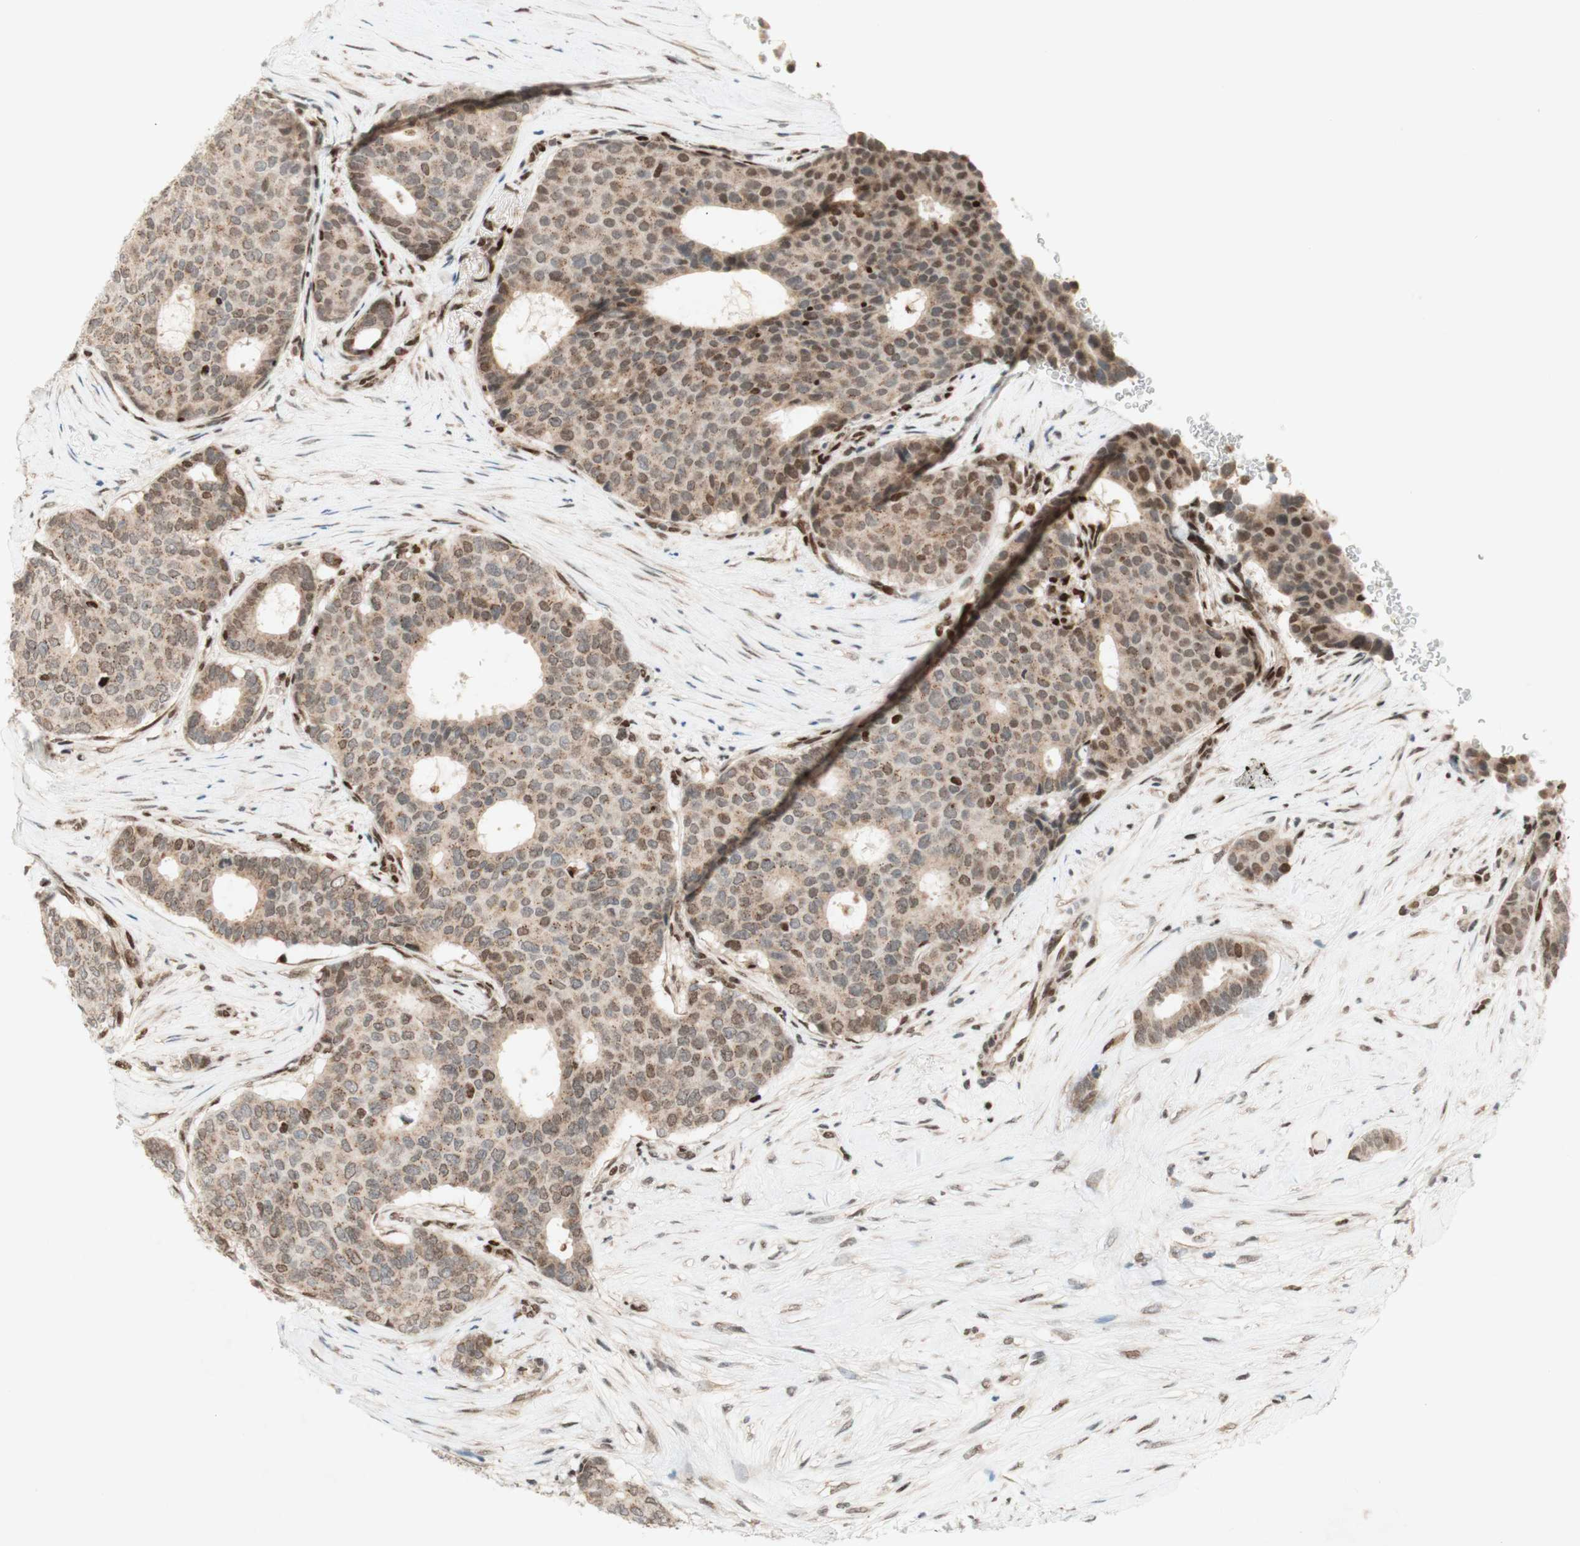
{"staining": {"intensity": "weak", "quantity": ">75%", "location": "cytoplasmic/membranous,nuclear"}, "tissue": "breast cancer", "cell_type": "Tumor cells", "image_type": "cancer", "snomed": [{"axis": "morphology", "description": "Duct carcinoma"}, {"axis": "topography", "description": "Breast"}], "caption": "A brown stain highlights weak cytoplasmic/membranous and nuclear staining of a protein in human intraductal carcinoma (breast) tumor cells. The staining was performed using DAB, with brown indicating positive protein expression. Nuclei are stained blue with hematoxylin.", "gene": "DNMT3A", "patient": {"sex": "female", "age": 75}}